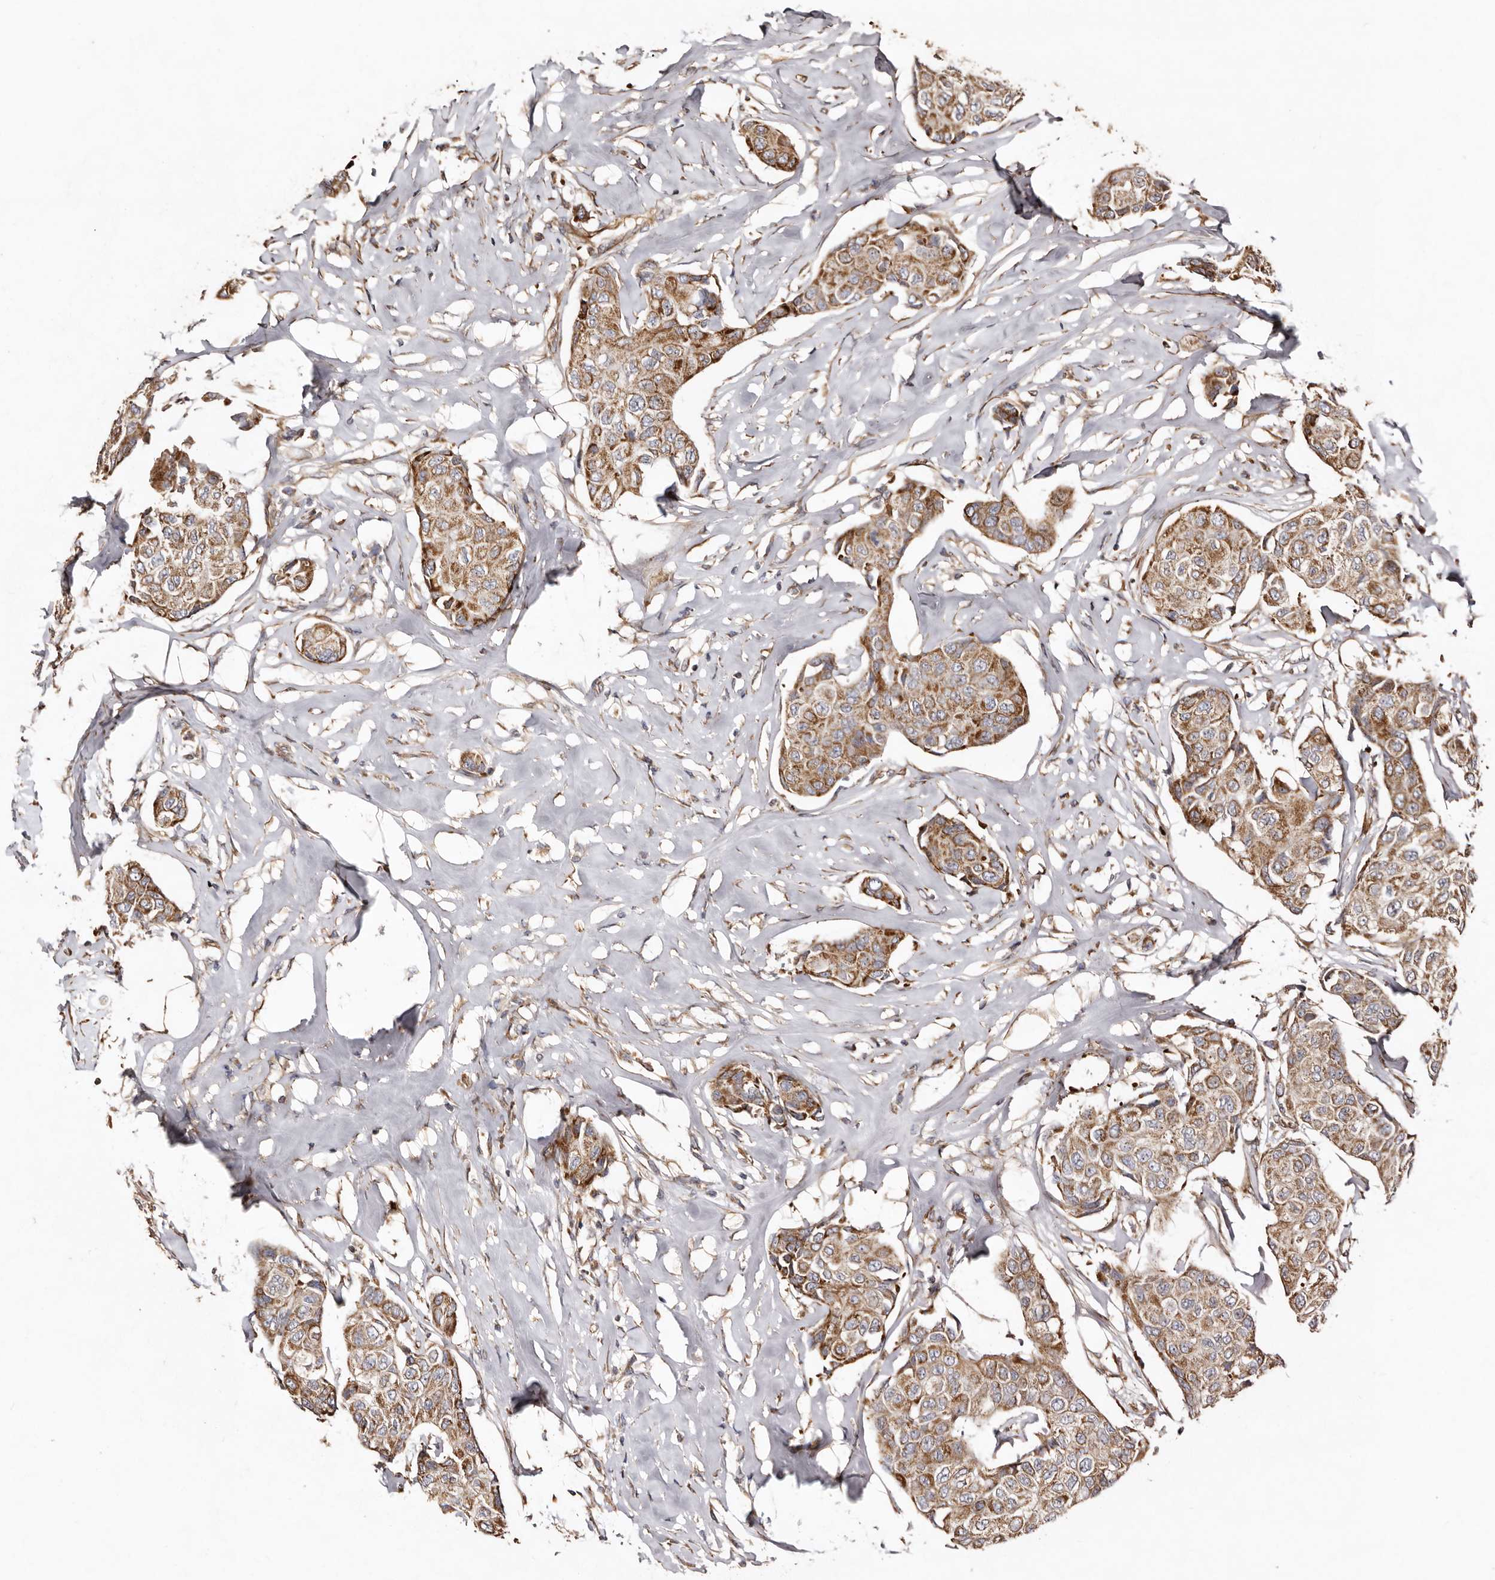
{"staining": {"intensity": "moderate", "quantity": ">75%", "location": "cytoplasmic/membranous"}, "tissue": "breast cancer", "cell_type": "Tumor cells", "image_type": "cancer", "snomed": [{"axis": "morphology", "description": "Duct carcinoma"}, {"axis": "topography", "description": "Breast"}], "caption": "Breast cancer stained with a brown dye shows moderate cytoplasmic/membranous positive expression in about >75% of tumor cells.", "gene": "MACC1", "patient": {"sex": "female", "age": 80}}